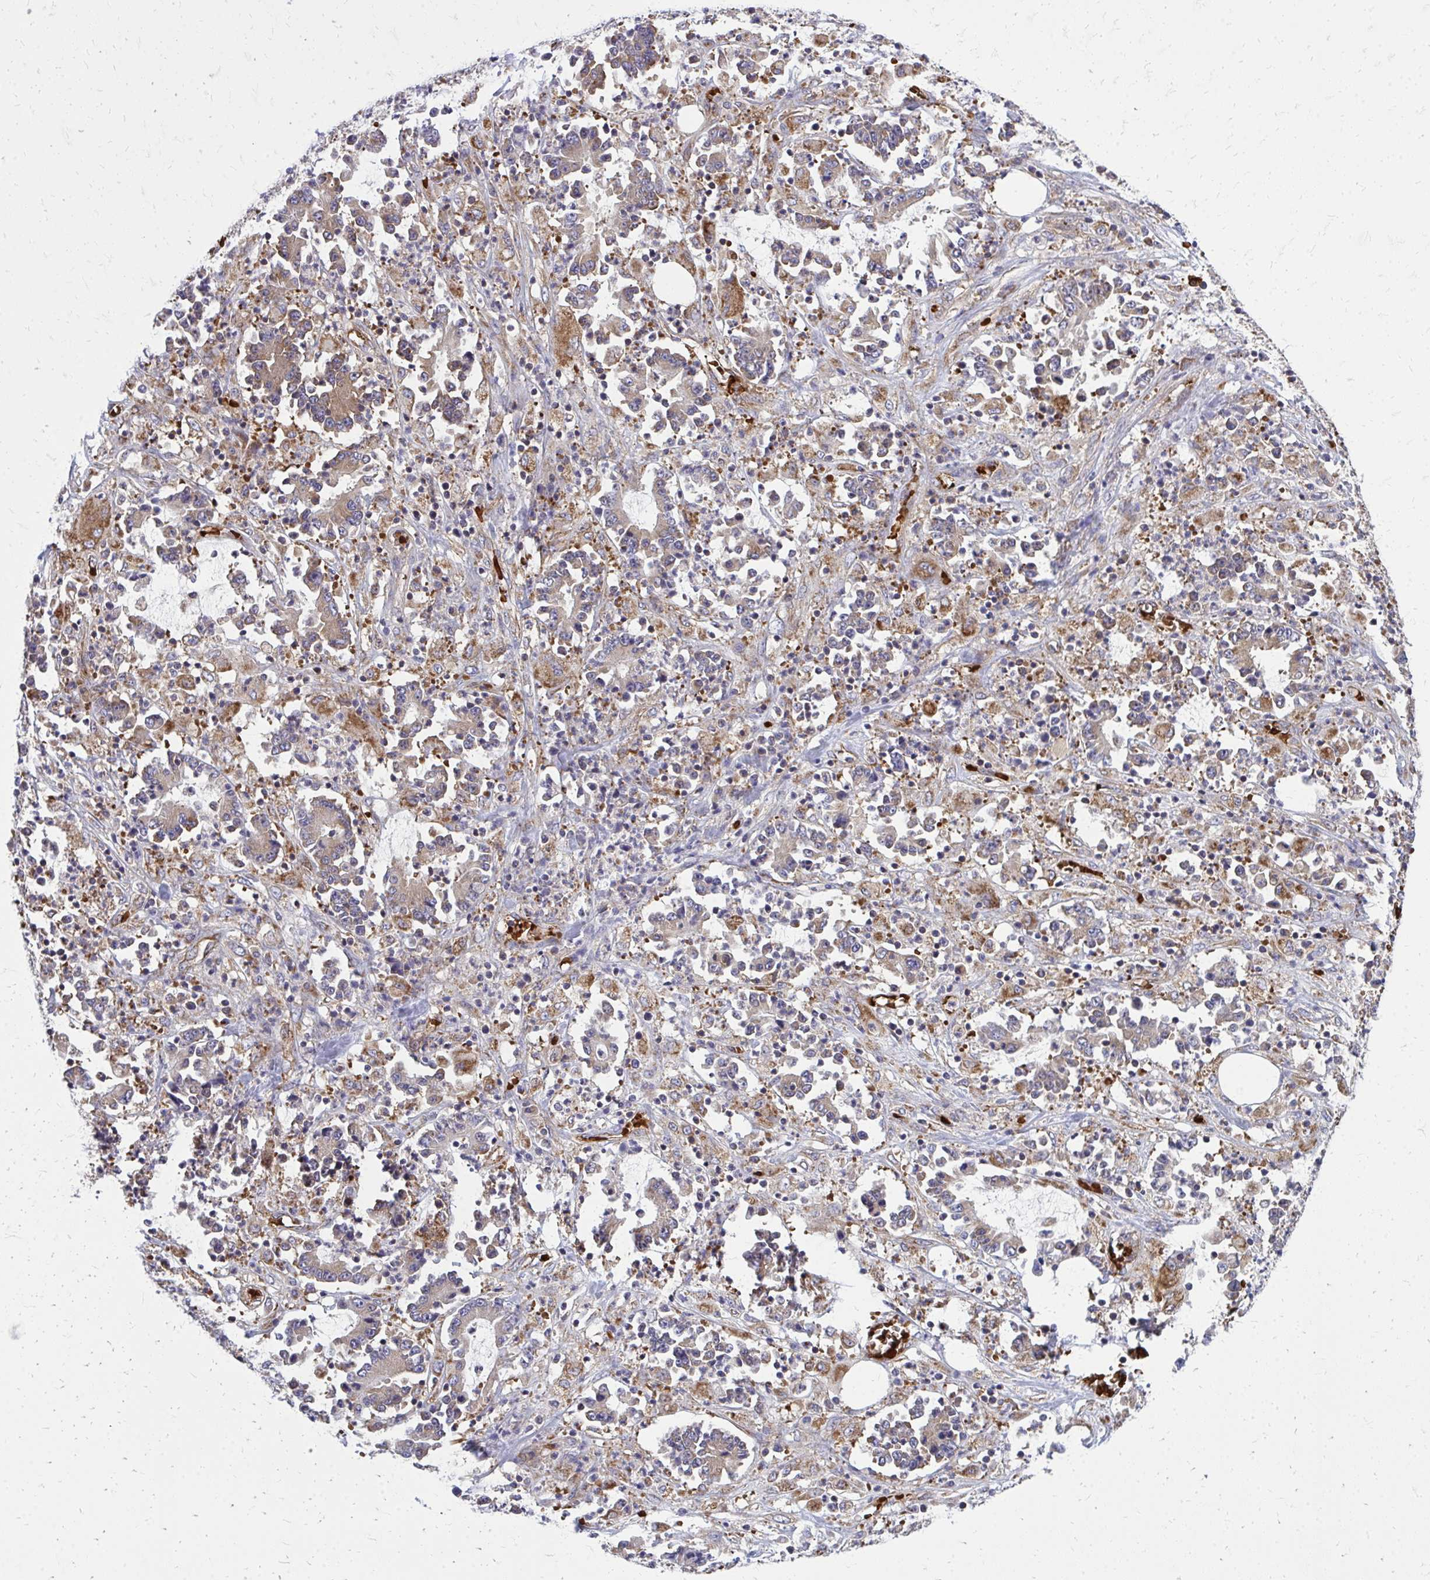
{"staining": {"intensity": "weak", "quantity": ">75%", "location": "cytoplasmic/membranous"}, "tissue": "stomach cancer", "cell_type": "Tumor cells", "image_type": "cancer", "snomed": [{"axis": "morphology", "description": "Adenocarcinoma, NOS"}, {"axis": "topography", "description": "Stomach, upper"}], "caption": "Immunohistochemical staining of stomach cancer (adenocarcinoma) exhibits weak cytoplasmic/membranous protein positivity in approximately >75% of tumor cells.", "gene": "PDK4", "patient": {"sex": "male", "age": 68}}